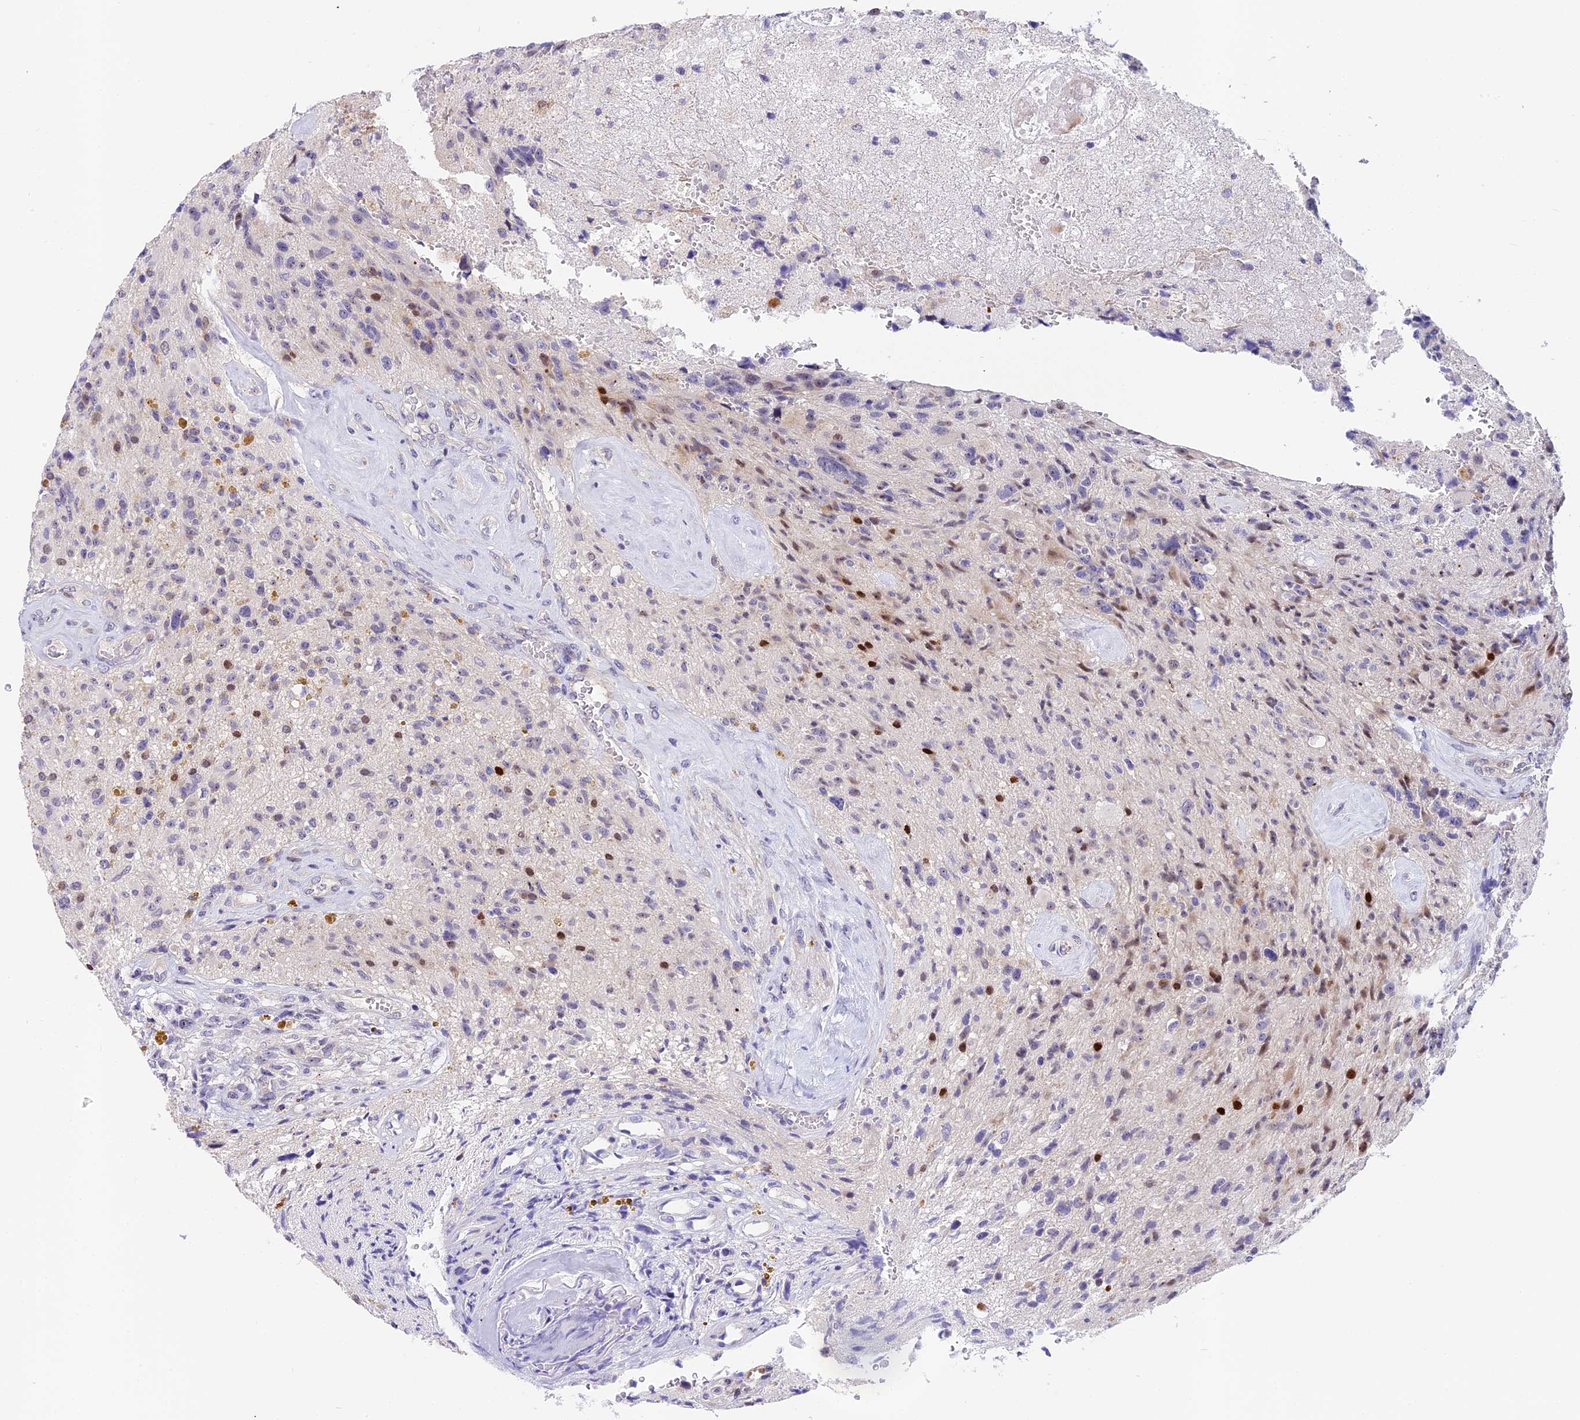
{"staining": {"intensity": "negative", "quantity": "none", "location": "none"}, "tissue": "glioma", "cell_type": "Tumor cells", "image_type": "cancer", "snomed": [{"axis": "morphology", "description": "Glioma, malignant, High grade"}, {"axis": "topography", "description": "Brain"}], "caption": "Malignant glioma (high-grade) stained for a protein using immunohistochemistry (IHC) reveals no expression tumor cells.", "gene": "MIDN", "patient": {"sex": "male", "age": 69}}